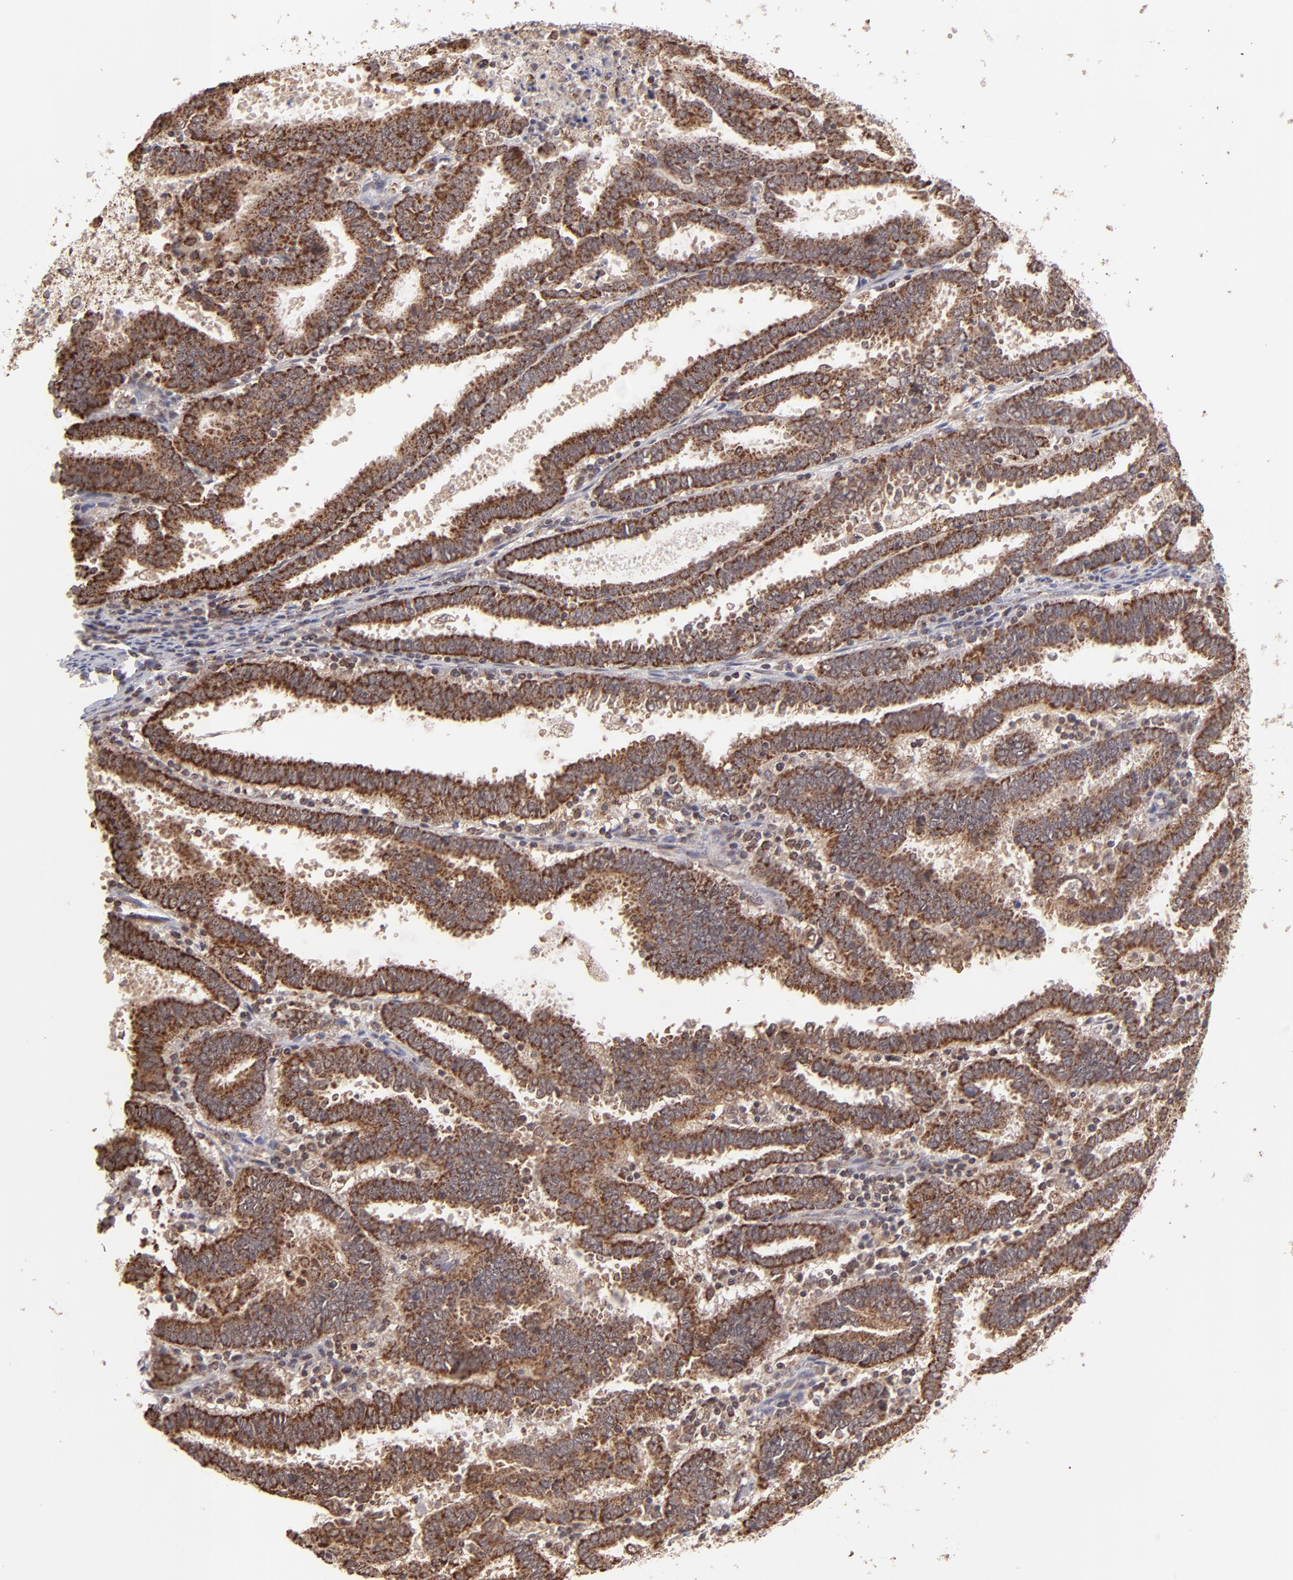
{"staining": {"intensity": "moderate", "quantity": ">75%", "location": "cytoplasmic/membranous"}, "tissue": "endometrial cancer", "cell_type": "Tumor cells", "image_type": "cancer", "snomed": [{"axis": "morphology", "description": "Adenocarcinoma, NOS"}, {"axis": "topography", "description": "Uterus"}], "caption": "A medium amount of moderate cytoplasmic/membranous expression is identified in about >75% of tumor cells in endometrial adenocarcinoma tissue.", "gene": "SLC15A1", "patient": {"sex": "female", "age": 83}}